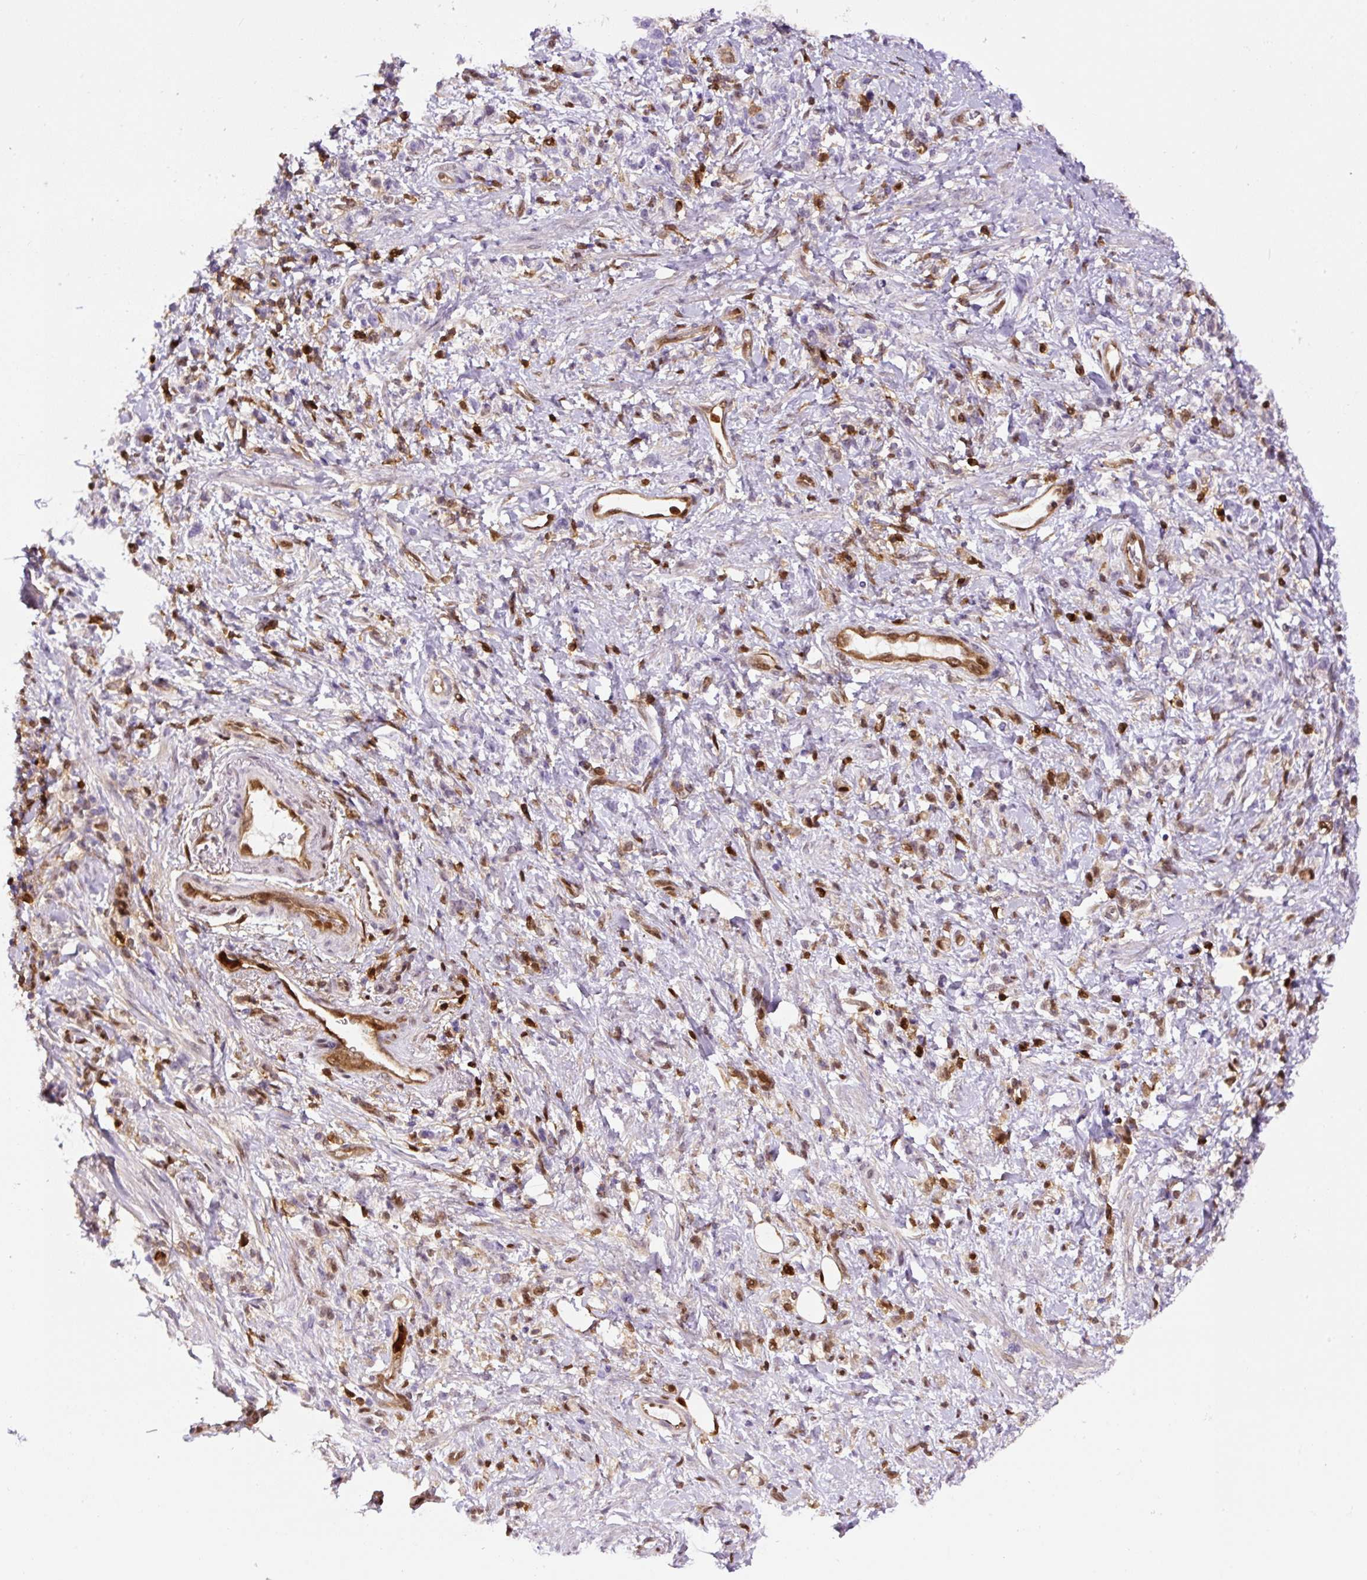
{"staining": {"intensity": "moderate", "quantity": "25%-75%", "location": "cytoplasmic/membranous,nuclear"}, "tissue": "stomach cancer", "cell_type": "Tumor cells", "image_type": "cancer", "snomed": [{"axis": "morphology", "description": "Adenocarcinoma, NOS"}, {"axis": "topography", "description": "Stomach"}], "caption": "Moderate cytoplasmic/membranous and nuclear expression is present in about 25%-75% of tumor cells in stomach cancer. (brown staining indicates protein expression, while blue staining denotes nuclei).", "gene": "ANXA1", "patient": {"sex": "male", "age": 77}}